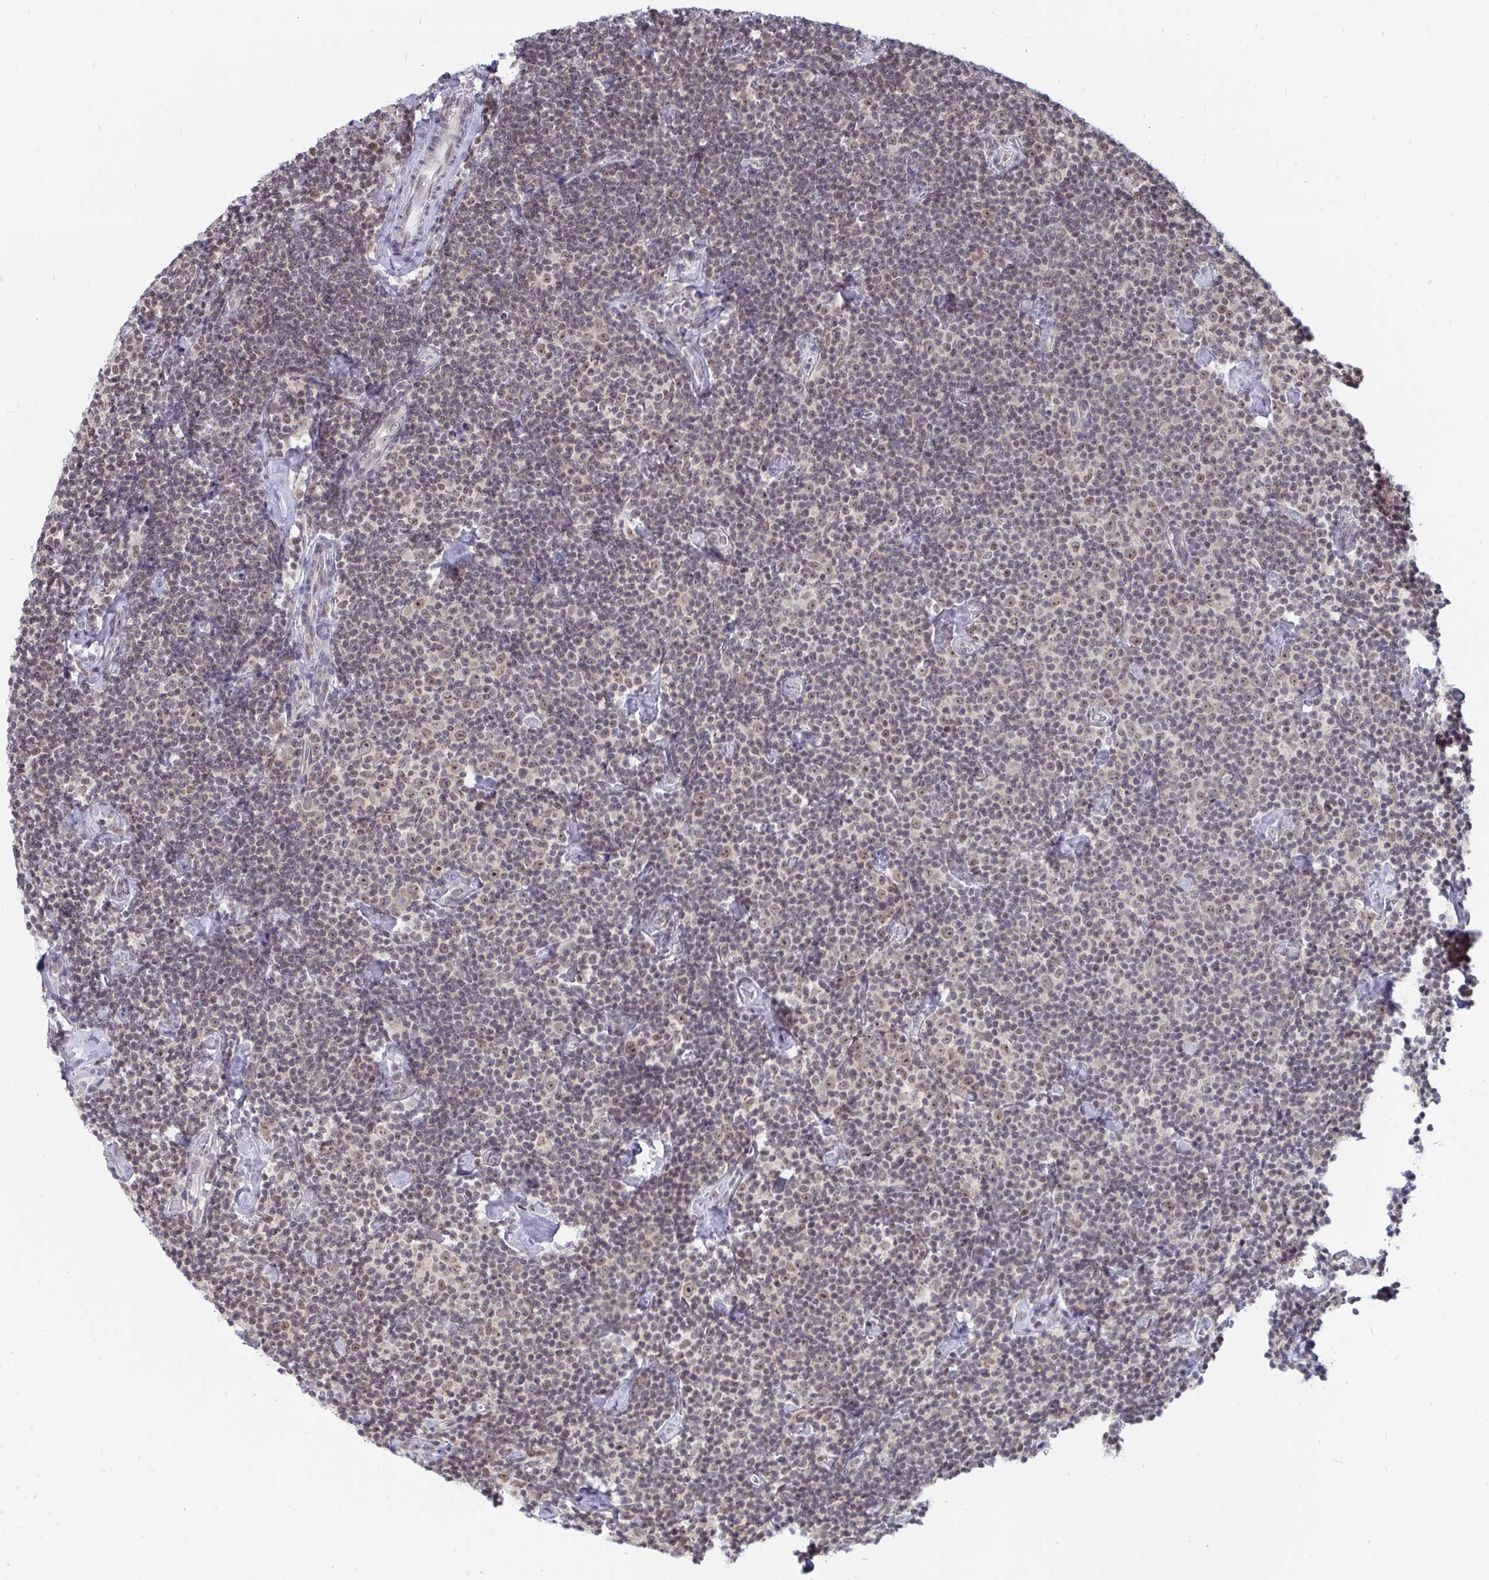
{"staining": {"intensity": "weak", "quantity": "<25%", "location": "nuclear"}, "tissue": "lymphoma", "cell_type": "Tumor cells", "image_type": "cancer", "snomed": [{"axis": "morphology", "description": "Malignant lymphoma, non-Hodgkin's type, Low grade"}, {"axis": "topography", "description": "Lymph node"}], "caption": "The immunohistochemistry image has no significant expression in tumor cells of lymphoma tissue.", "gene": "TRIP12", "patient": {"sex": "male", "age": 81}}